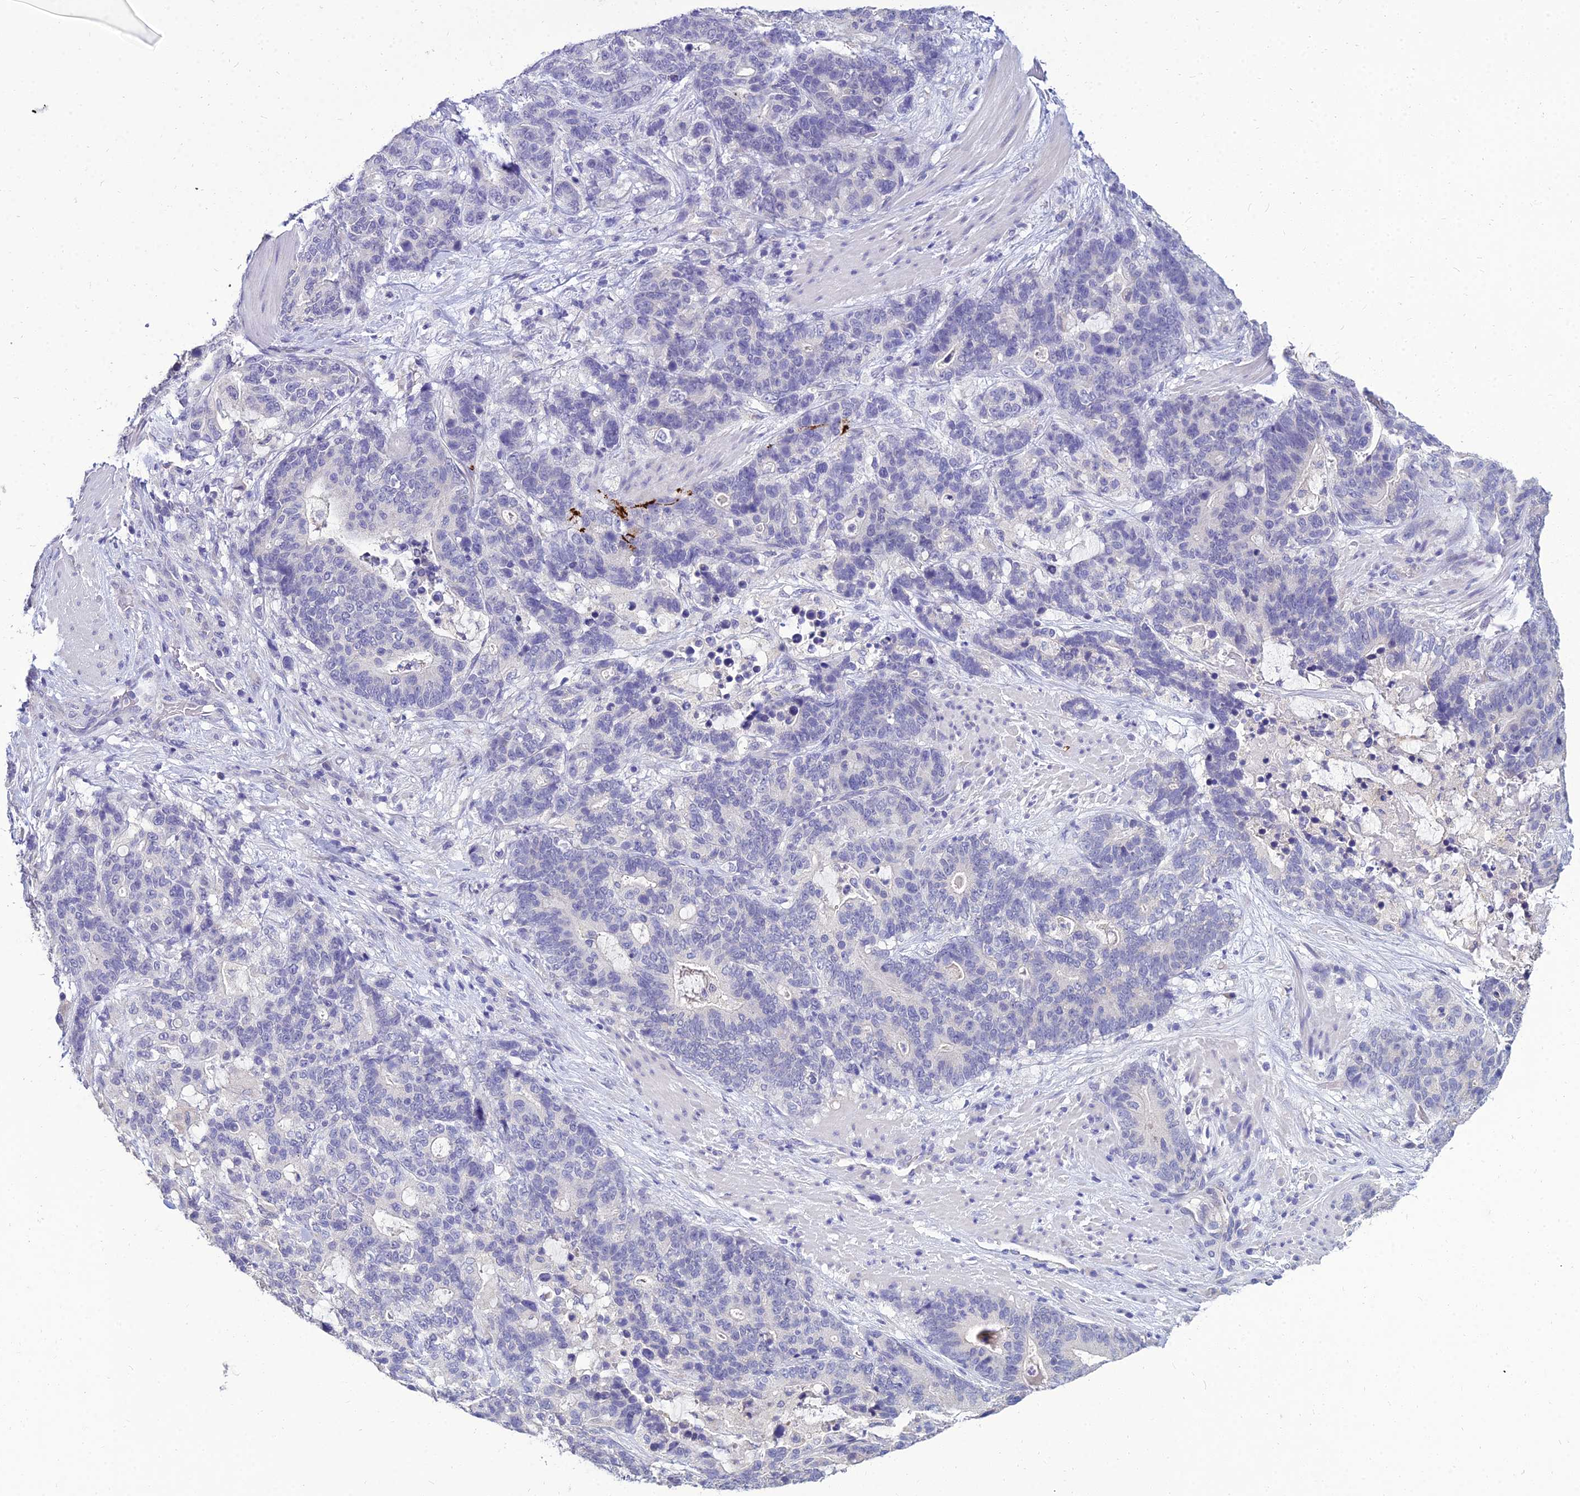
{"staining": {"intensity": "negative", "quantity": "none", "location": "none"}, "tissue": "stomach cancer", "cell_type": "Tumor cells", "image_type": "cancer", "snomed": [{"axis": "morphology", "description": "Adenocarcinoma, NOS"}, {"axis": "topography", "description": "Stomach"}], "caption": "High power microscopy micrograph of an immunohistochemistry photomicrograph of stomach cancer (adenocarcinoma), revealing no significant expression in tumor cells.", "gene": "NPY", "patient": {"sex": "female", "age": 76}}